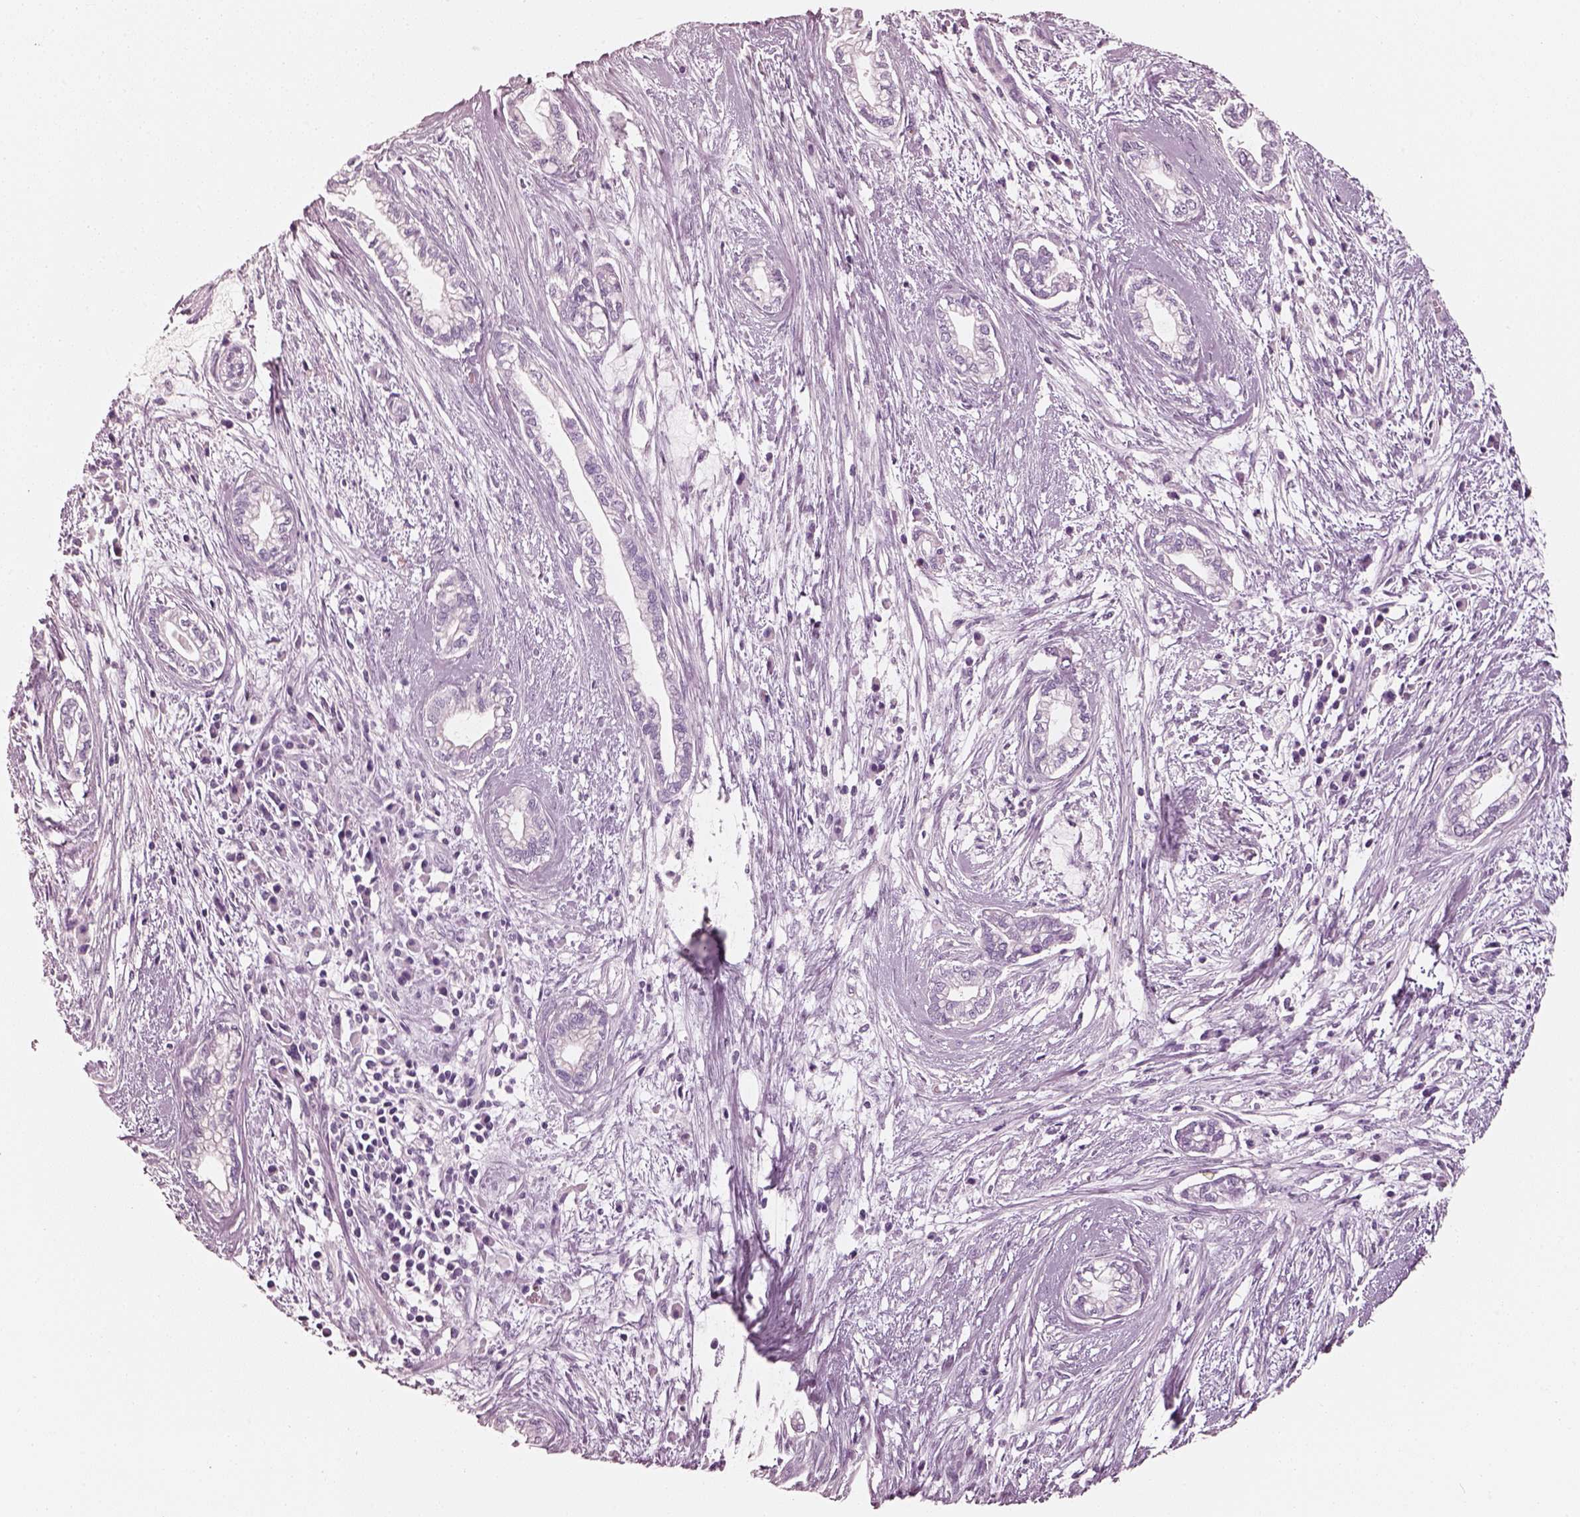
{"staining": {"intensity": "negative", "quantity": "none", "location": "none"}, "tissue": "cervical cancer", "cell_type": "Tumor cells", "image_type": "cancer", "snomed": [{"axis": "morphology", "description": "Adenocarcinoma, NOS"}, {"axis": "topography", "description": "Cervix"}], "caption": "DAB immunohistochemical staining of human cervical cancer displays no significant expression in tumor cells.", "gene": "R3HDML", "patient": {"sex": "female", "age": 62}}